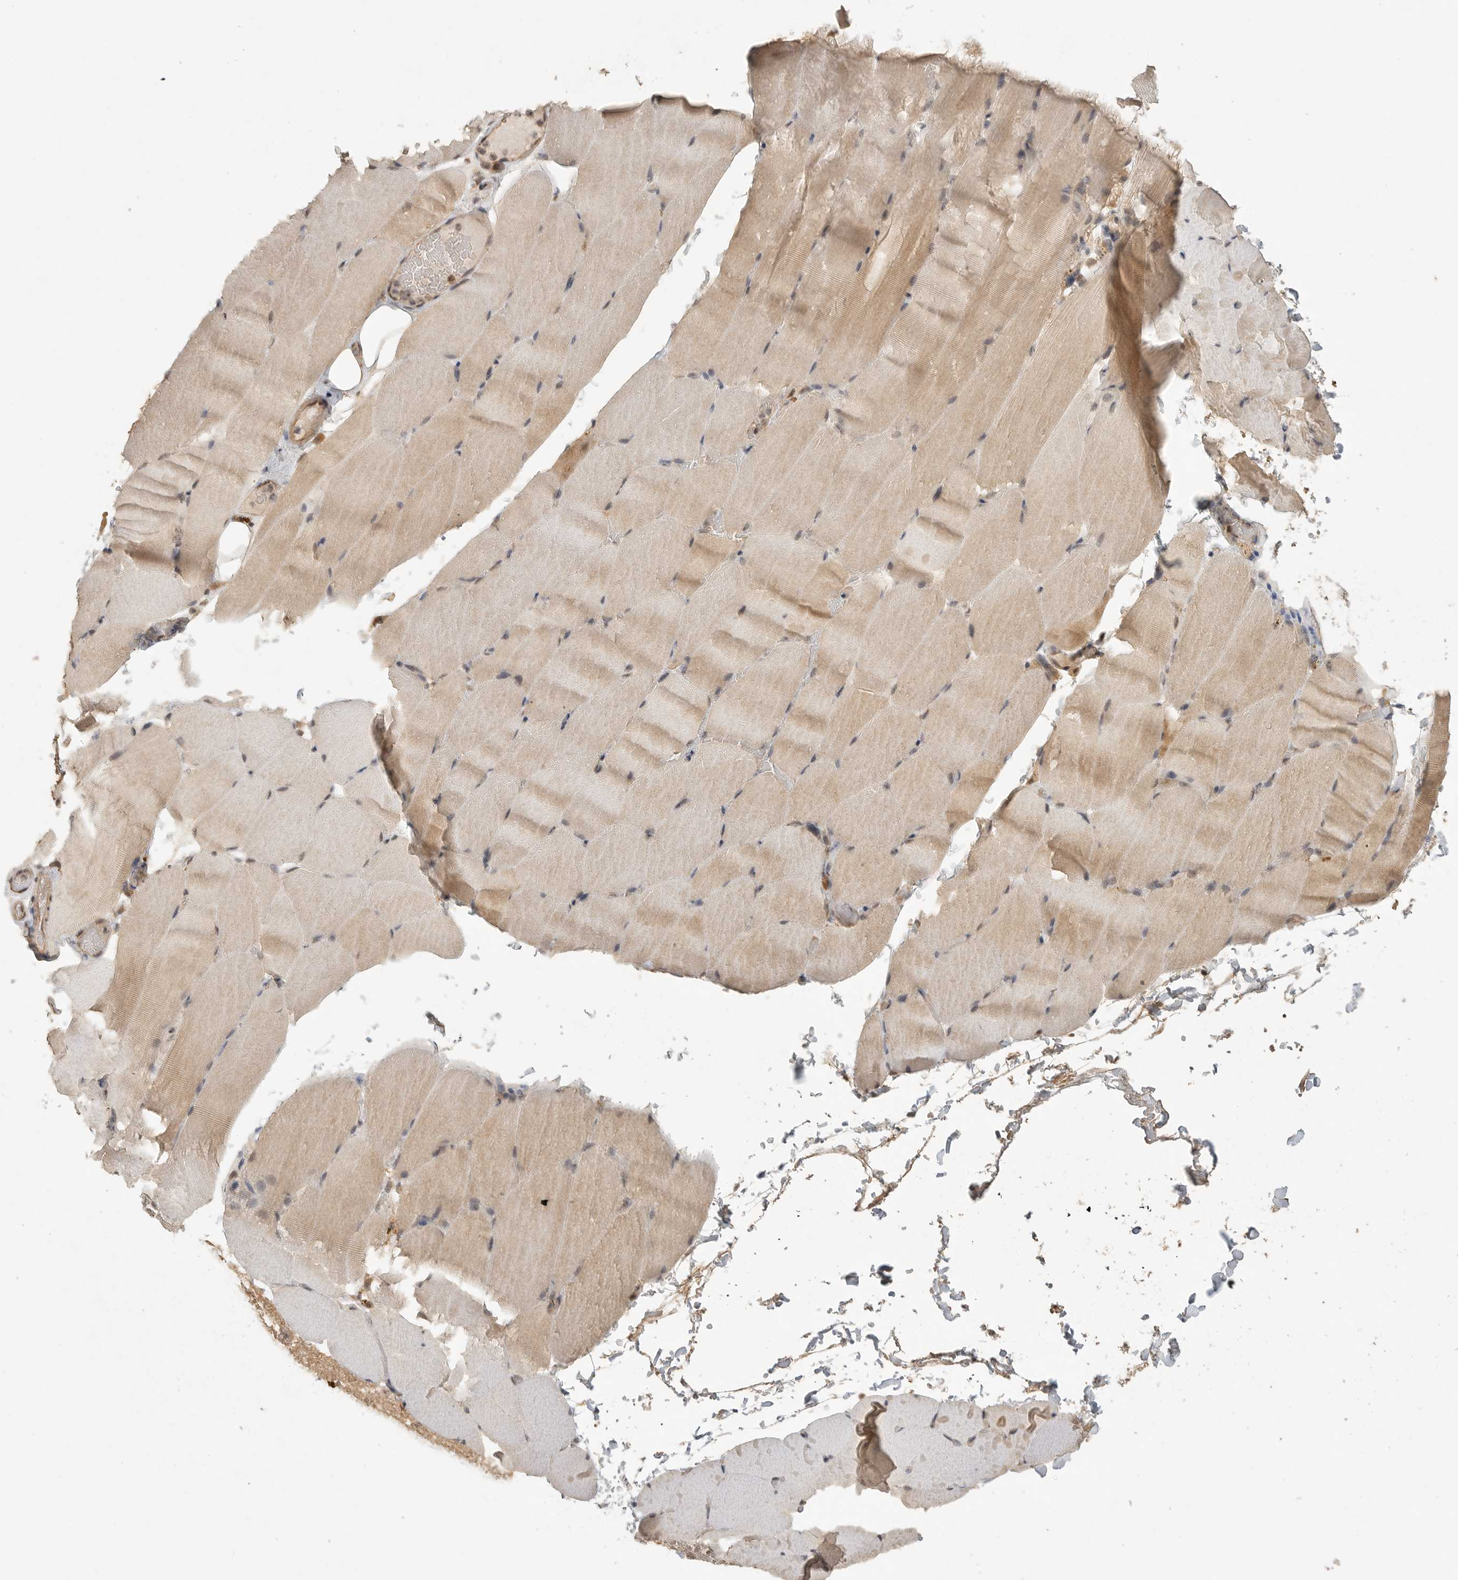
{"staining": {"intensity": "weak", "quantity": "<25%", "location": "cytoplasmic/membranous"}, "tissue": "skeletal muscle", "cell_type": "Myocytes", "image_type": "normal", "snomed": [{"axis": "morphology", "description": "Normal tissue, NOS"}, {"axis": "topography", "description": "Skeletal muscle"}, {"axis": "topography", "description": "Parathyroid gland"}], "caption": "Skeletal muscle stained for a protein using immunohistochemistry (IHC) shows no staining myocytes.", "gene": "DFFA", "patient": {"sex": "female", "age": 37}}